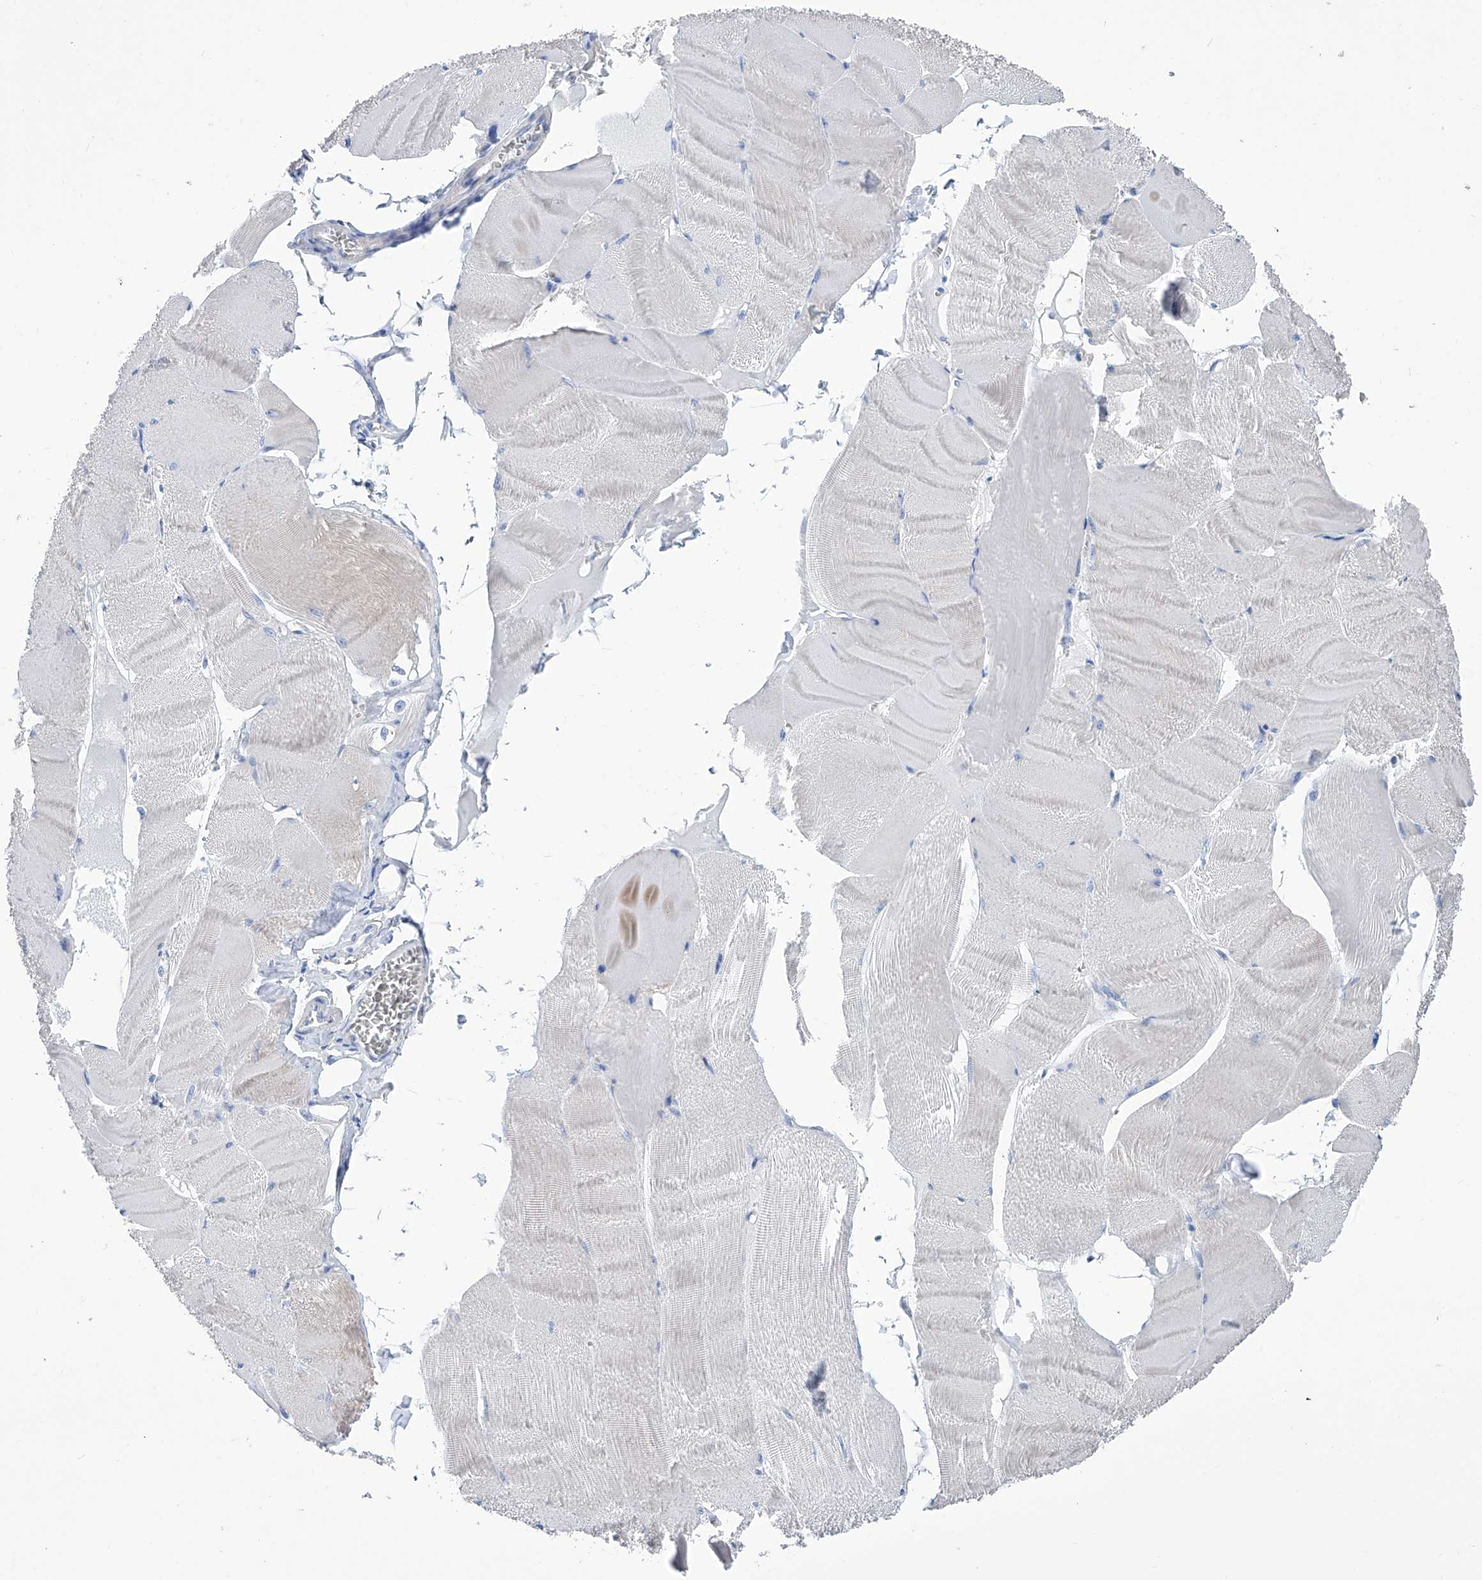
{"staining": {"intensity": "negative", "quantity": "none", "location": "none"}, "tissue": "skeletal muscle", "cell_type": "Myocytes", "image_type": "normal", "snomed": [{"axis": "morphology", "description": "Normal tissue, NOS"}, {"axis": "morphology", "description": "Basal cell carcinoma"}, {"axis": "topography", "description": "Skeletal muscle"}], "caption": "This is an immunohistochemistry photomicrograph of benign skeletal muscle. There is no positivity in myocytes.", "gene": "SMS", "patient": {"sex": "female", "age": 64}}